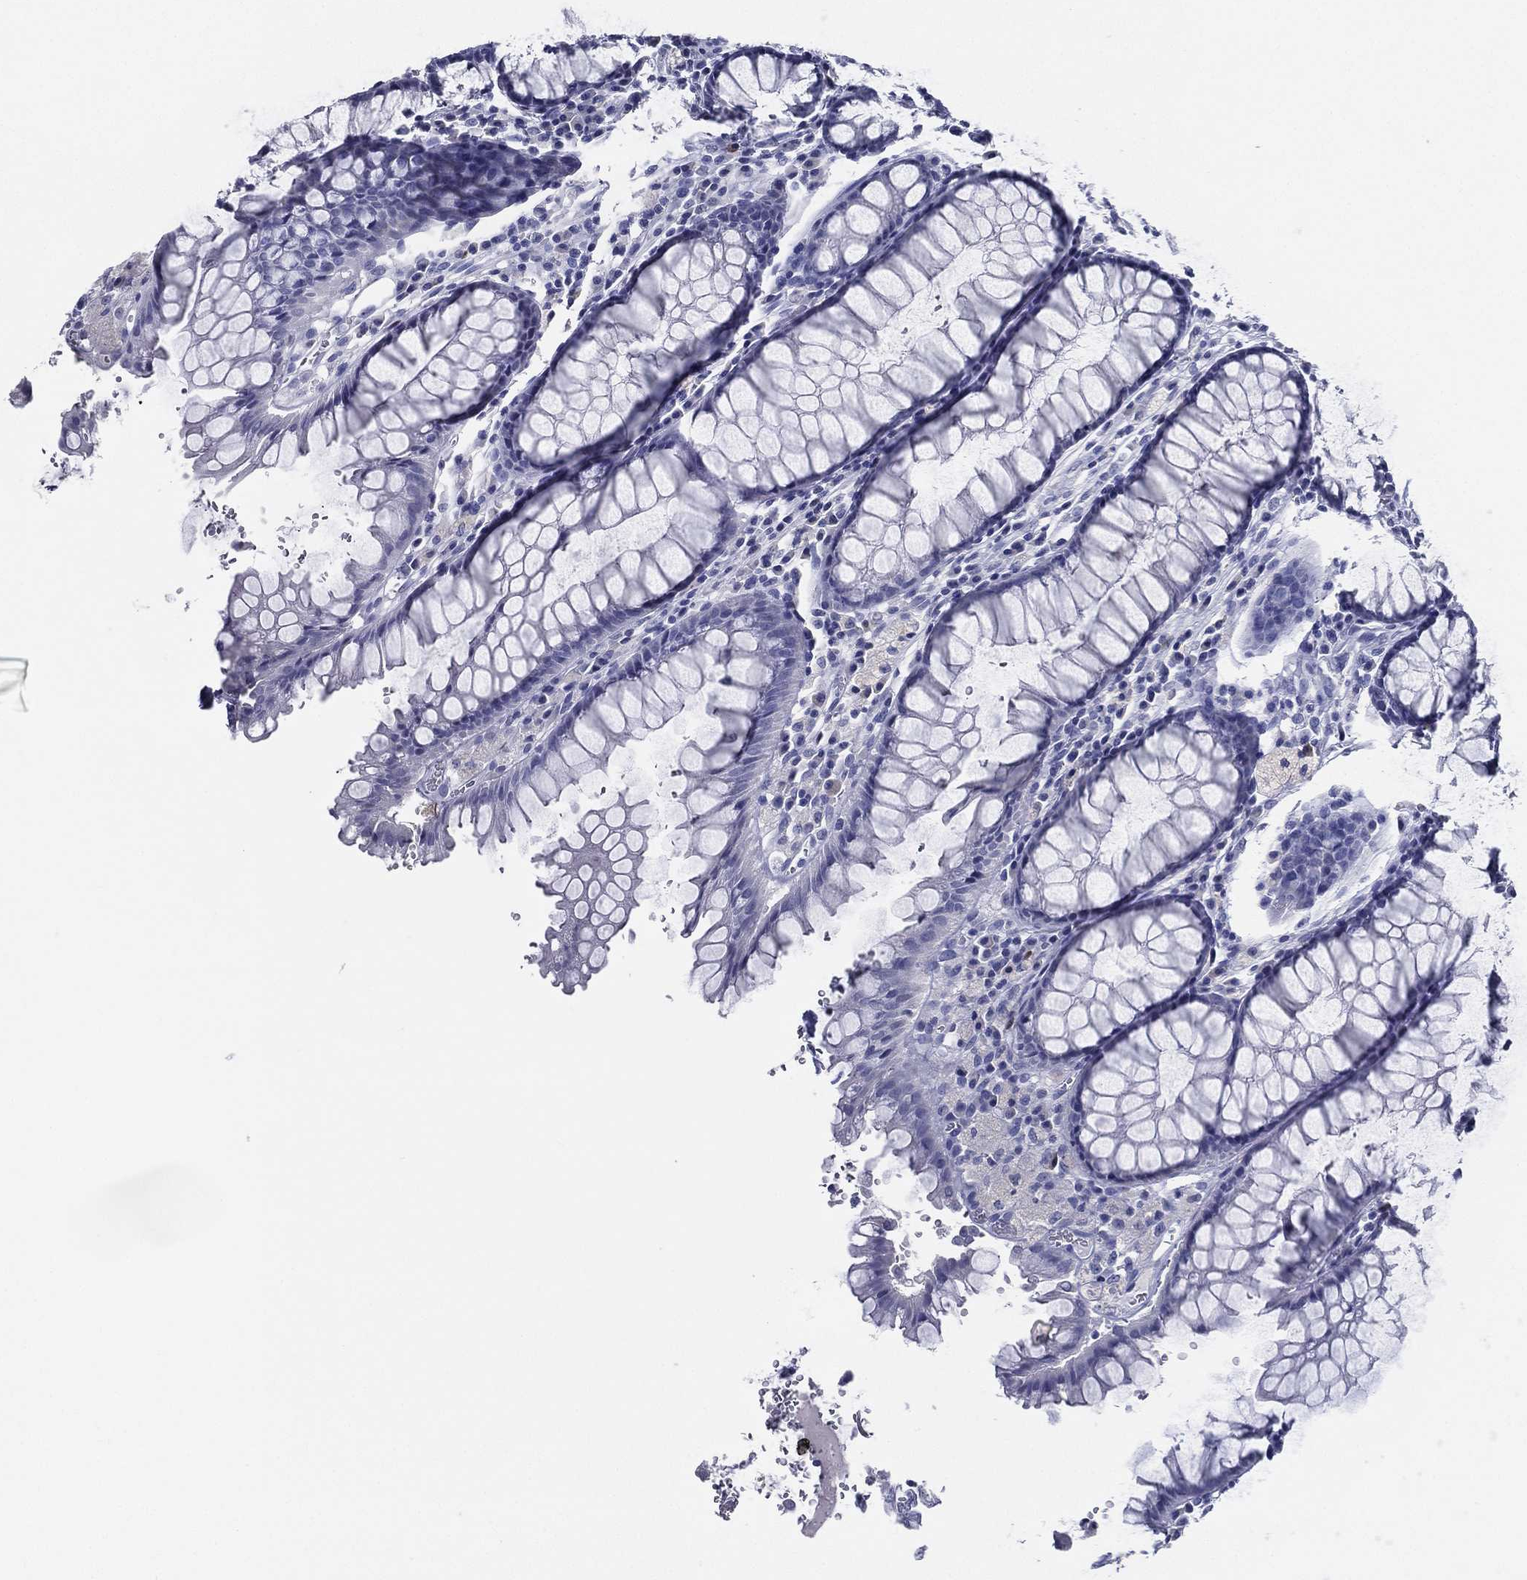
{"staining": {"intensity": "negative", "quantity": "none", "location": "none"}, "tissue": "rectum", "cell_type": "Glandular cells", "image_type": "normal", "snomed": [{"axis": "morphology", "description": "Normal tissue, NOS"}, {"axis": "topography", "description": "Rectum"}], "caption": "Micrograph shows no protein staining in glandular cells of normal rectum. Nuclei are stained in blue.", "gene": "TFAP2A", "patient": {"sex": "female", "age": 68}}